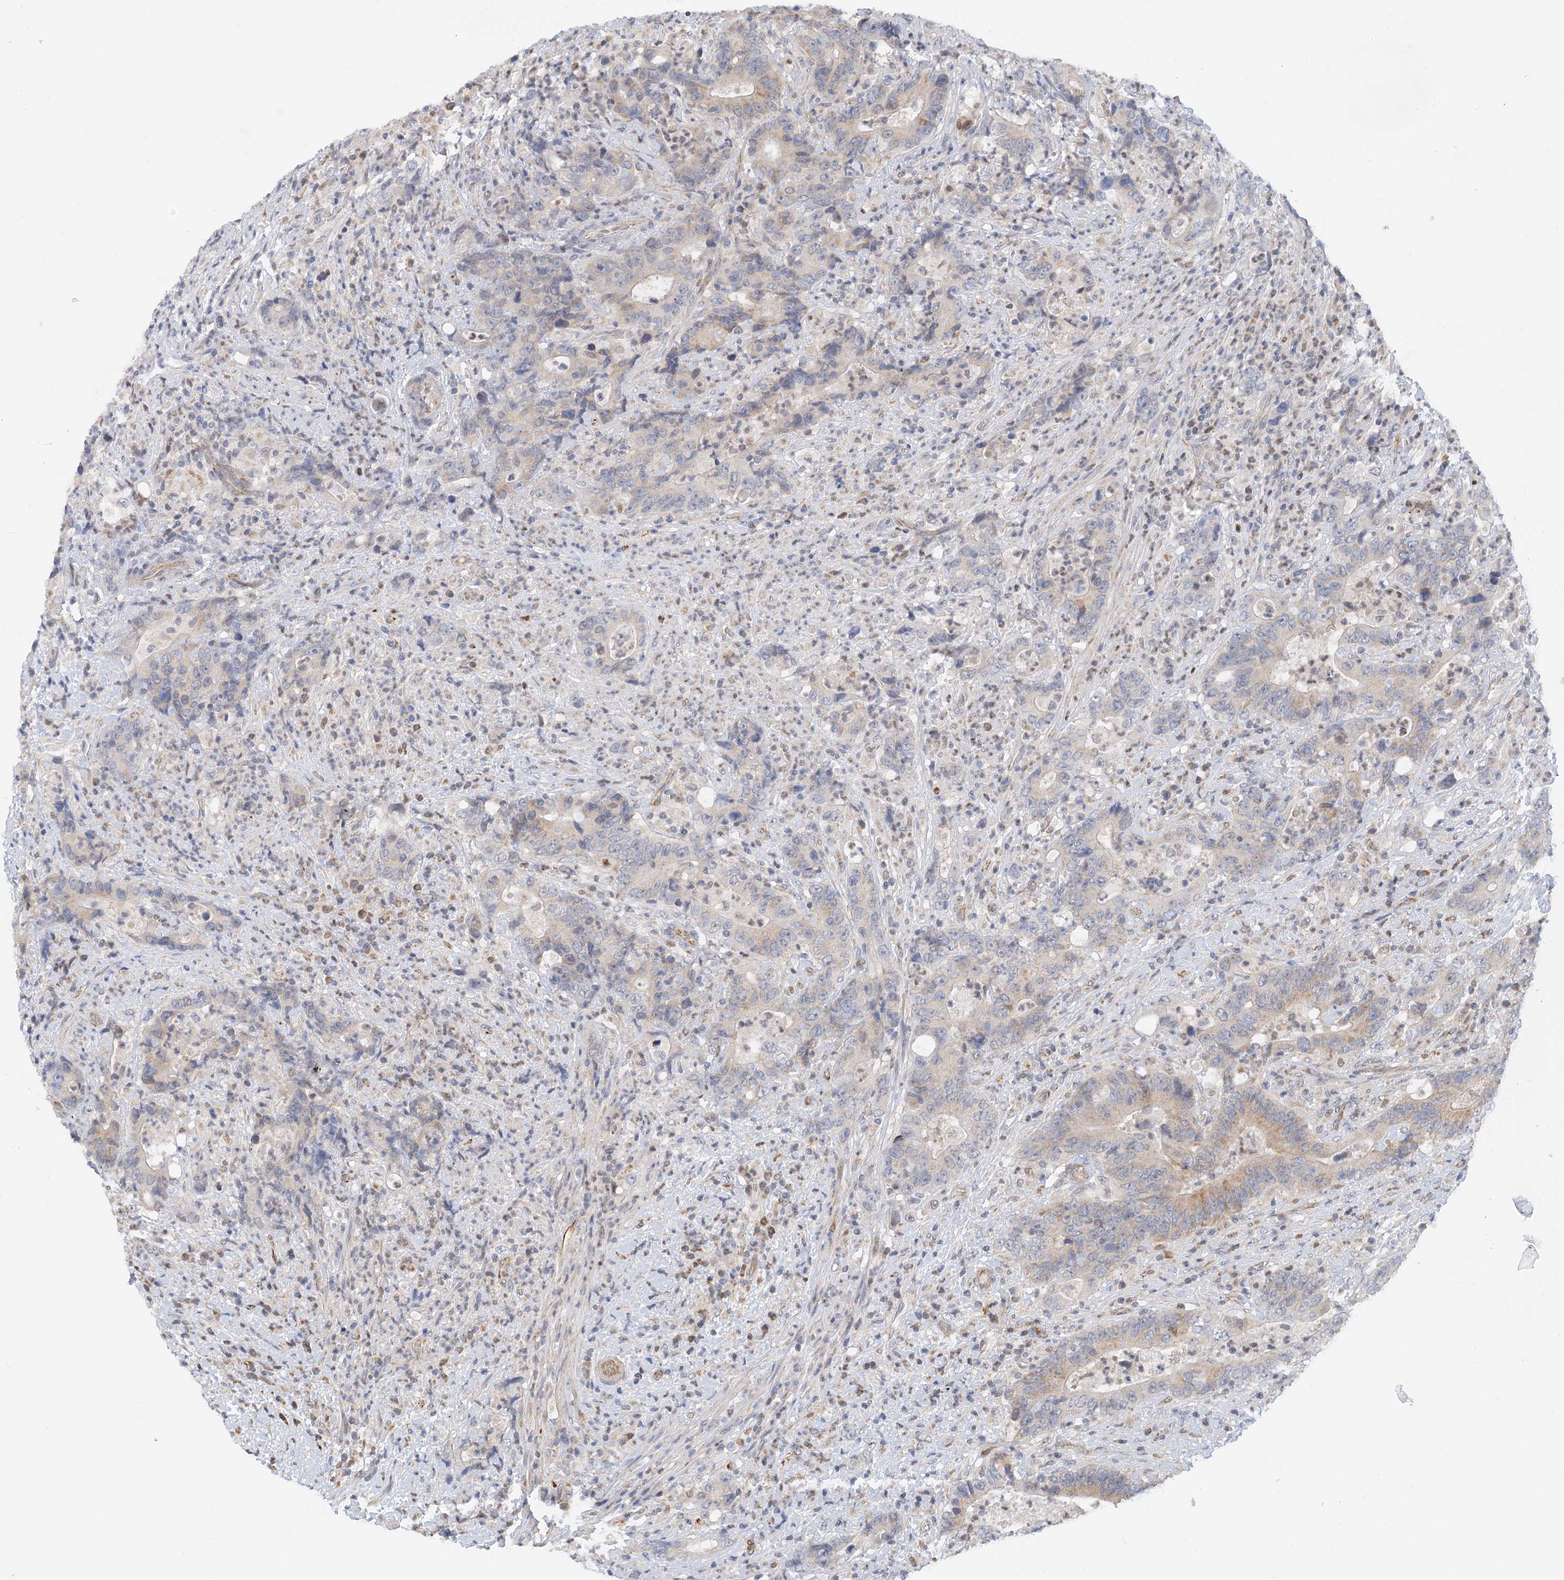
{"staining": {"intensity": "weak", "quantity": "<25%", "location": "cytoplasmic/membranous"}, "tissue": "colorectal cancer", "cell_type": "Tumor cells", "image_type": "cancer", "snomed": [{"axis": "morphology", "description": "Adenocarcinoma, NOS"}, {"axis": "topography", "description": "Colon"}], "caption": "Tumor cells are negative for brown protein staining in colorectal adenocarcinoma.", "gene": "NELL2", "patient": {"sex": "female", "age": 75}}